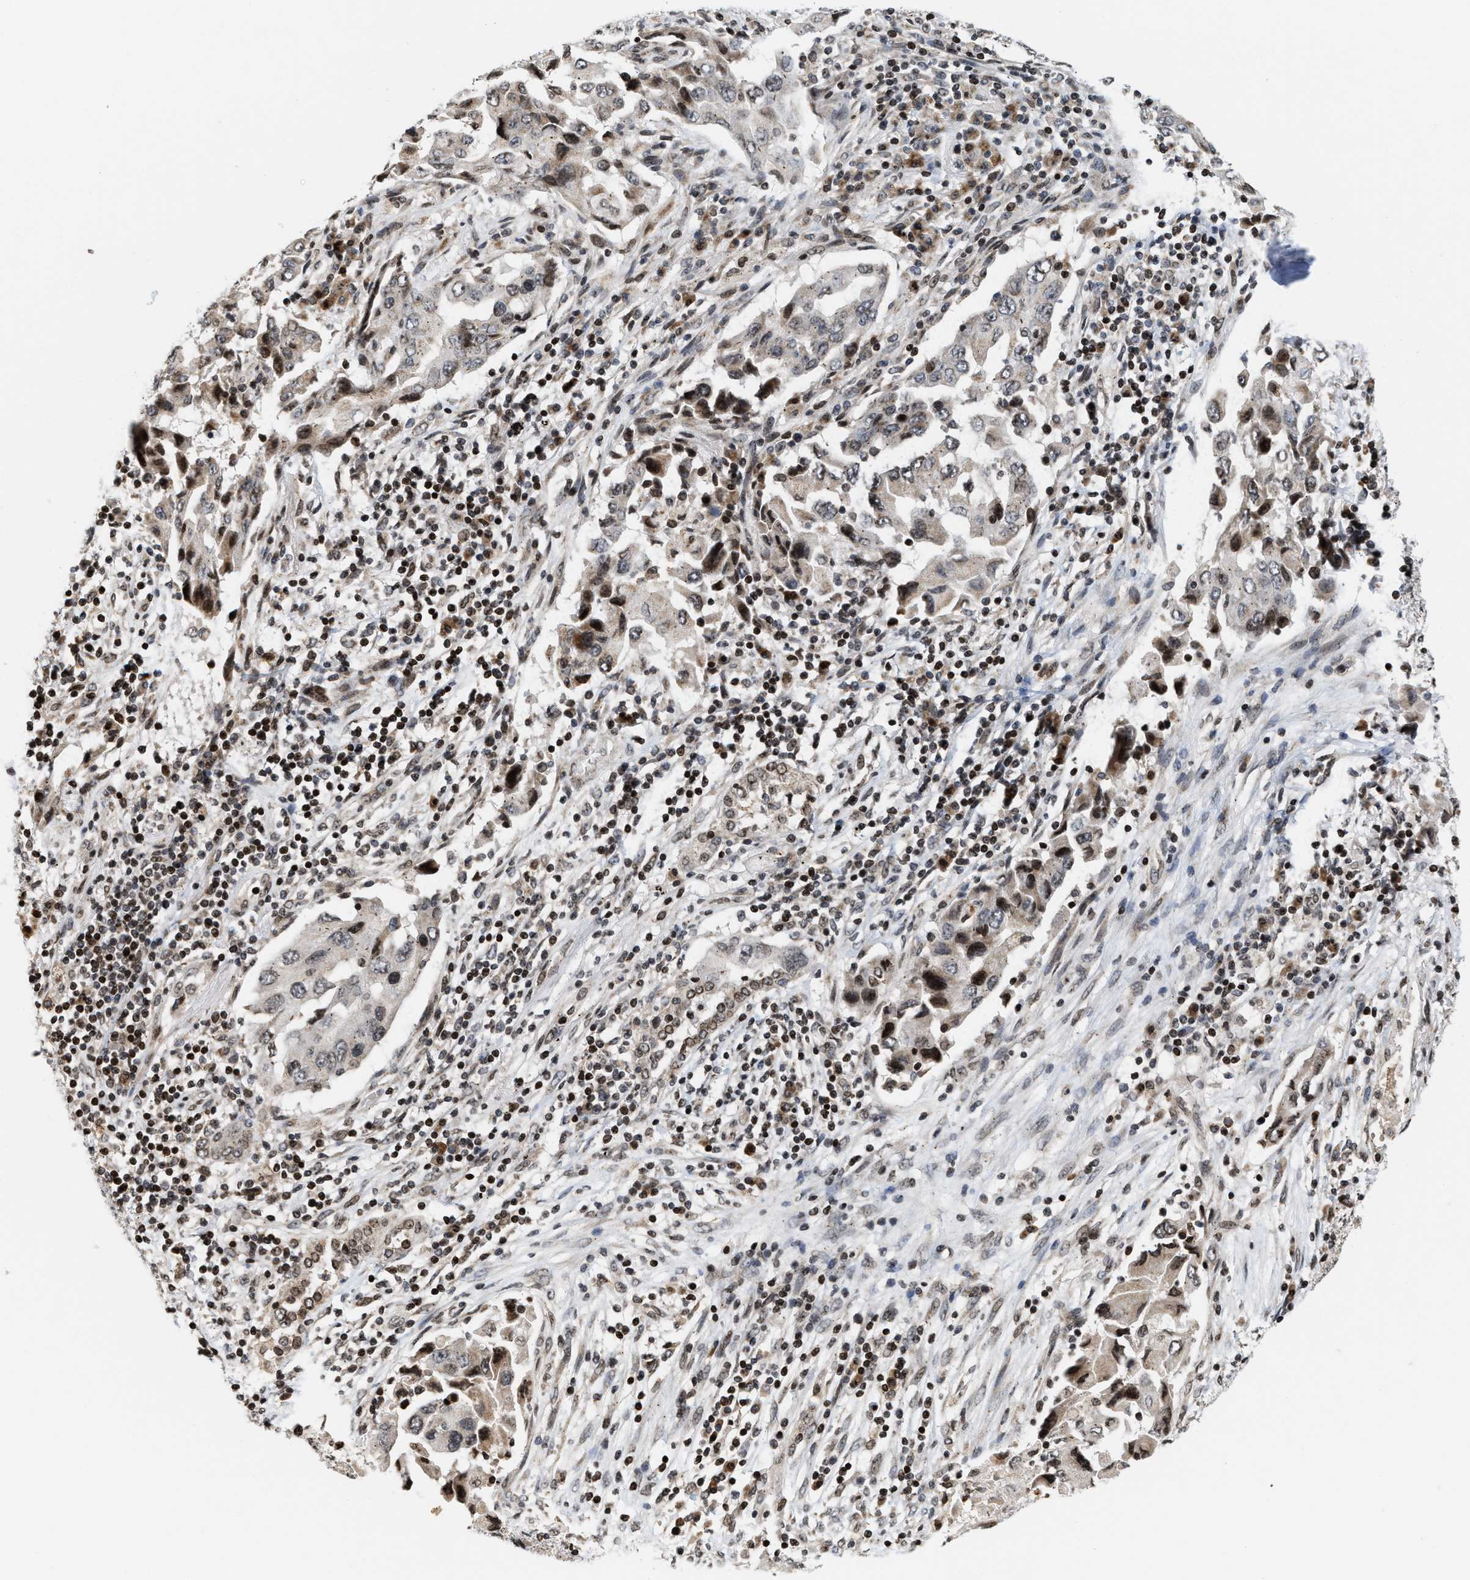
{"staining": {"intensity": "weak", "quantity": "<25%", "location": "cytoplasmic/membranous,nuclear"}, "tissue": "lung cancer", "cell_type": "Tumor cells", "image_type": "cancer", "snomed": [{"axis": "morphology", "description": "Adenocarcinoma, NOS"}, {"axis": "topography", "description": "Lung"}], "caption": "Photomicrograph shows no significant protein staining in tumor cells of lung cancer. (DAB (3,3'-diaminobenzidine) IHC visualized using brightfield microscopy, high magnification).", "gene": "PDZD2", "patient": {"sex": "female", "age": 65}}